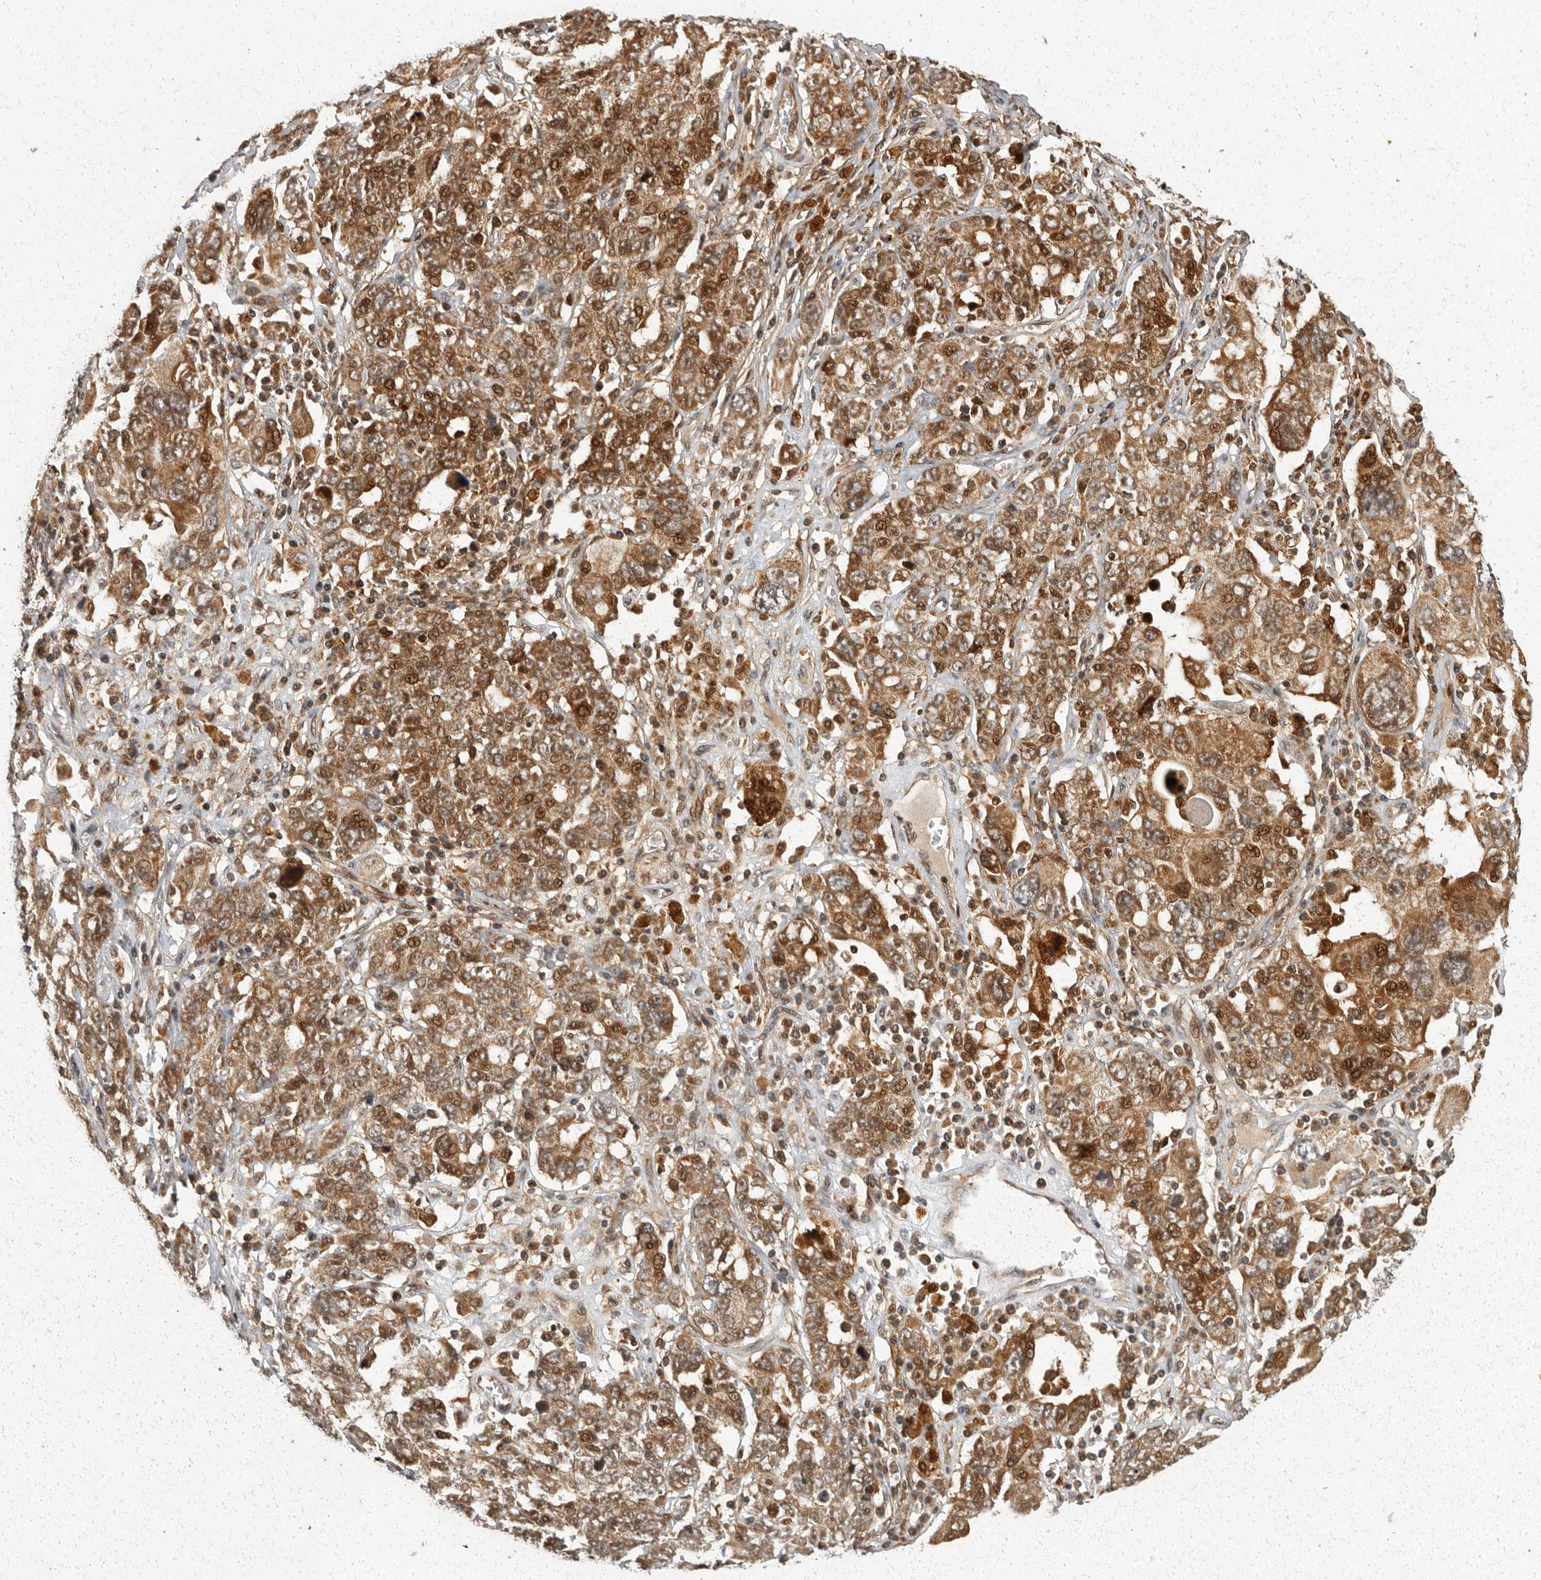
{"staining": {"intensity": "strong", "quantity": ">75%", "location": "cytoplasmic/membranous,nuclear"}, "tissue": "ovarian cancer", "cell_type": "Tumor cells", "image_type": "cancer", "snomed": [{"axis": "morphology", "description": "Carcinoma, endometroid"}, {"axis": "topography", "description": "Ovary"}], "caption": "Strong cytoplasmic/membranous and nuclear expression is seen in about >75% of tumor cells in ovarian cancer (endometroid carcinoma). (Brightfield microscopy of DAB IHC at high magnification).", "gene": "SWT1", "patient": {"sex": "female", "age": 62}}